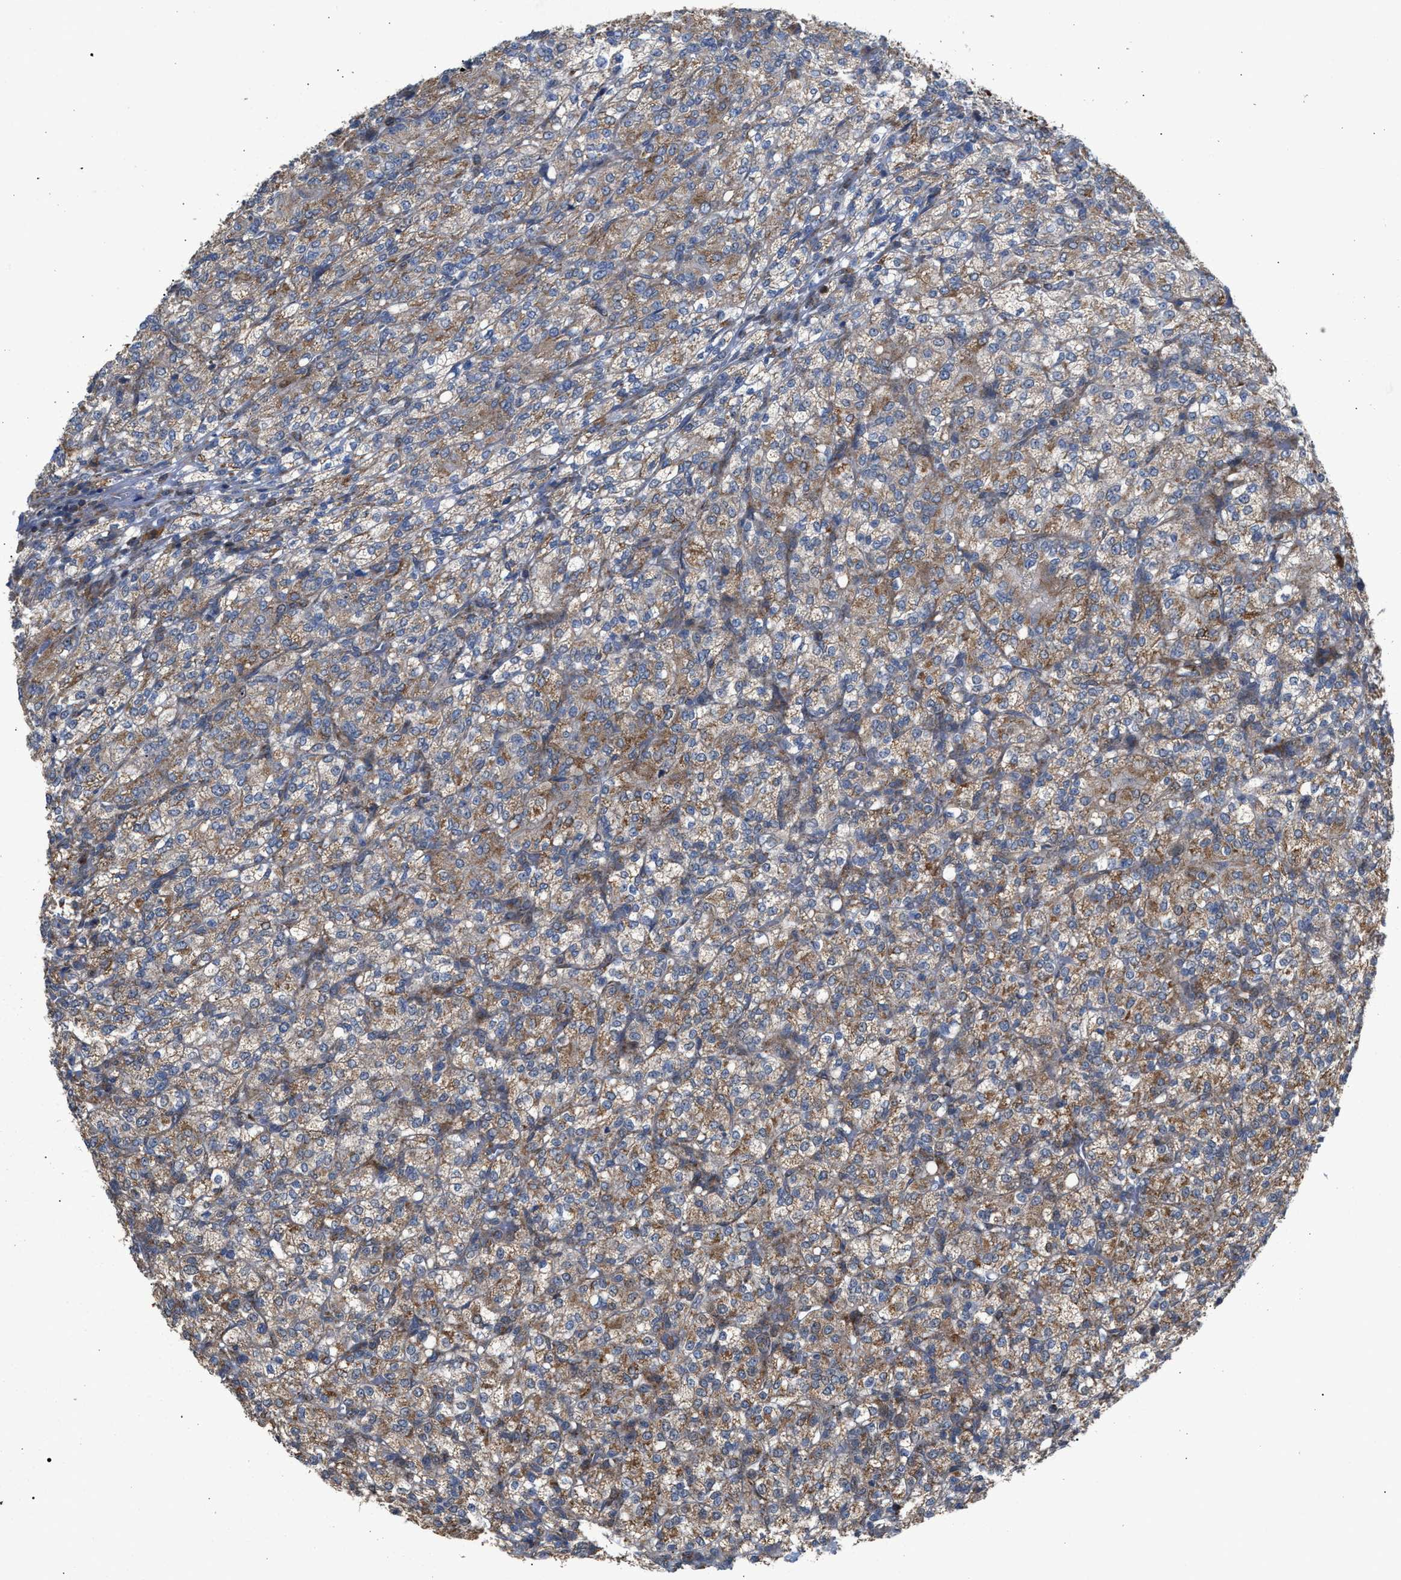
{"staining": {"intensity": "moderate", "quantity": ">75%", "location": "cytoplasmic/membranous"}, "tissue": "renal cancer", "cell_type": "Tumor cells", "image_type": "cancer", "snomed": [{"axis": "morphology", "description": "Adenocarcinoma, NOS"}, {"axis": "topography", "description": "Kidney"}], "caption": "High-magnification brightfield microscopy of renal adenocarcinoma stained with DAB (3,3'-diaminobenzidine) (brown) and counterstained with hematoxylin (blue). tumor cells exhibit moderate cytoplasmic/membranous positivity is appreciated in about>75% of cells.", "gene": "TACO1", "patient": {"sex": "male", "age": 77}}